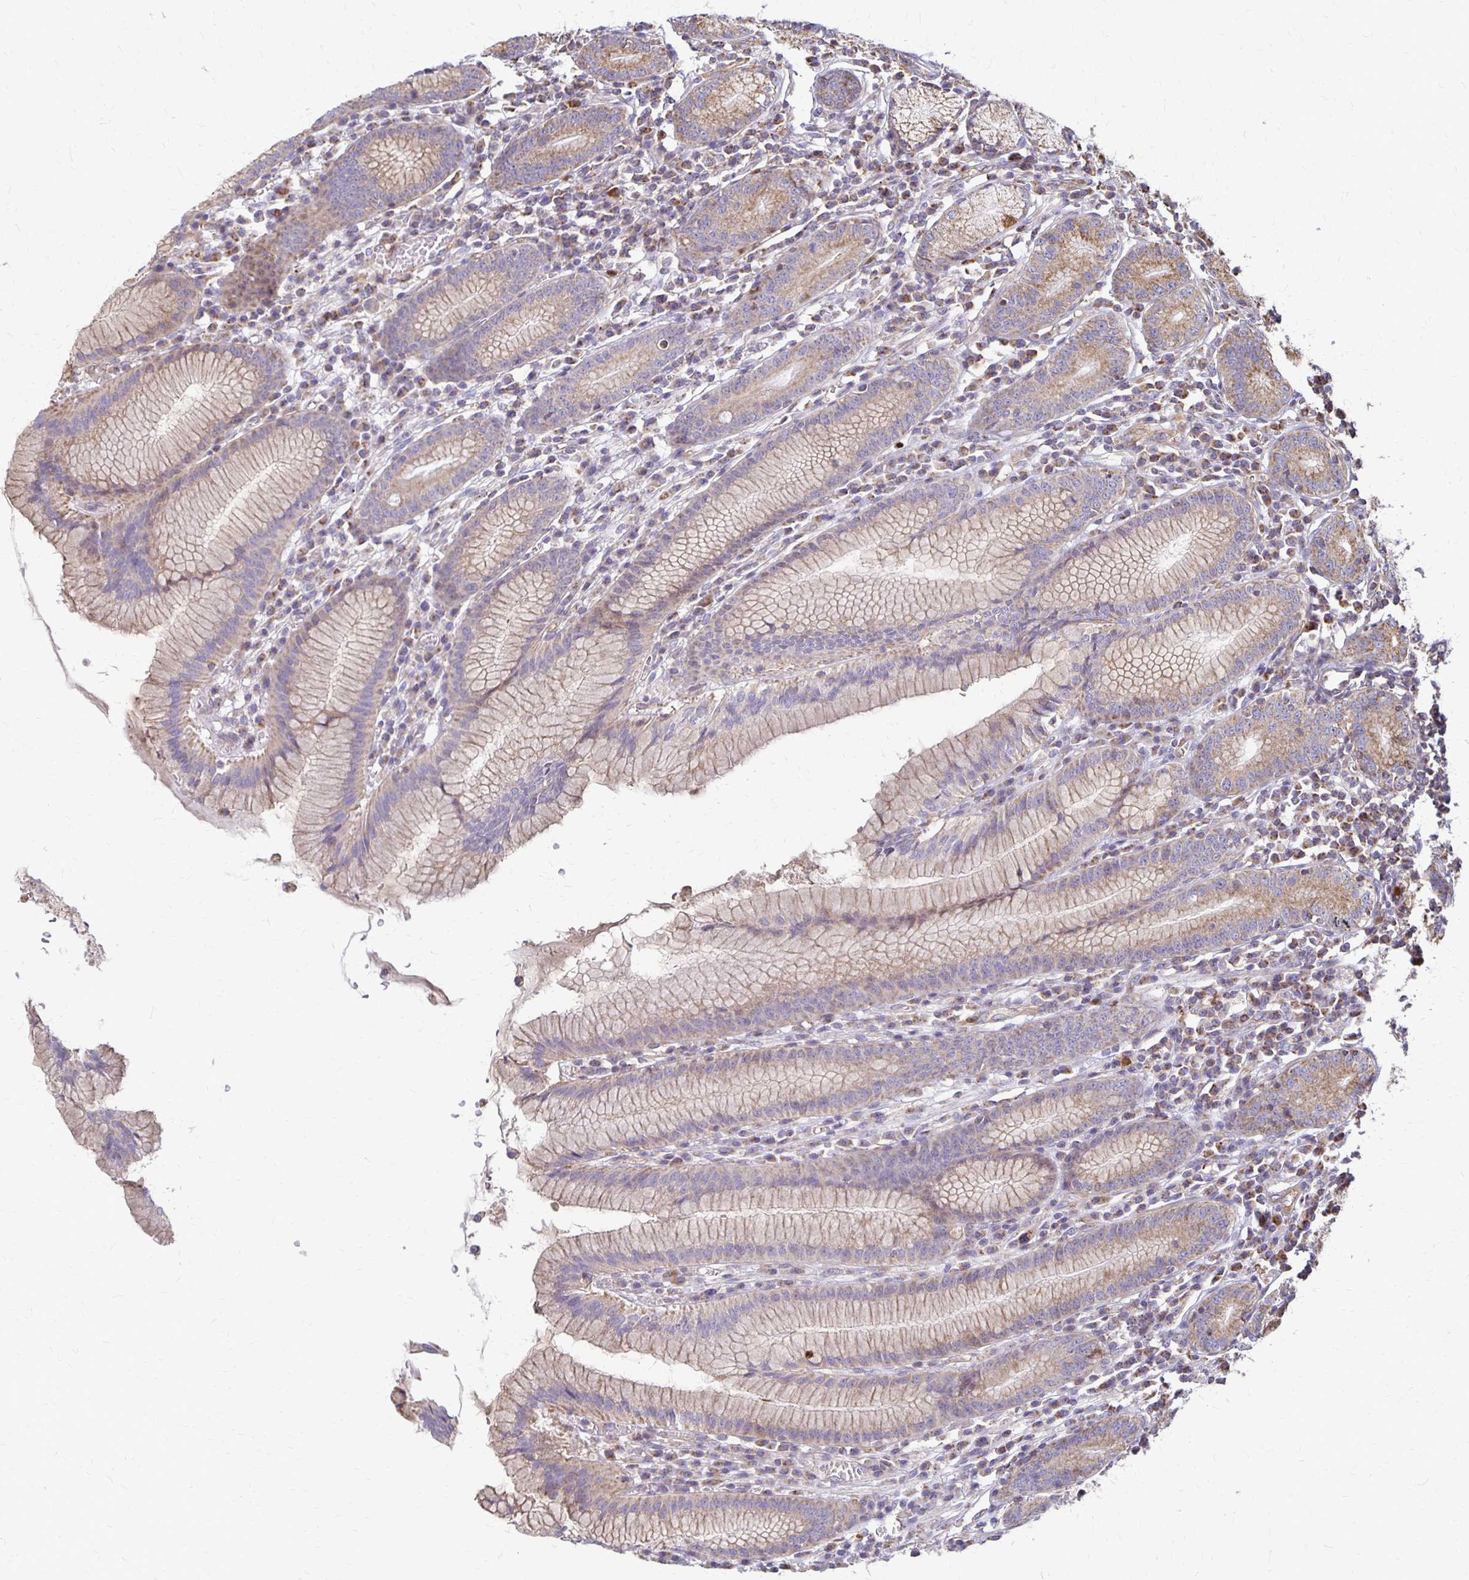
{"staining": {"intensity": "moderate", "quantity": "25%-75%", "location": "cytoplasmic/membranous"}, "tissue": "stomach", "cell_type": "Glandular cells", "image_type": "normal", "snomed": [{"axis": "morphology", "description": "Normal tissue, NOS"}, {"axis": "topography", "description": "Stomach"}], "caption": "A high-resolution image shows immunohistochemistry (IHC) staining of benign stomach, which reveals moderate cytoplasmic/membranous positivity in approximately 25%-75% of glandular cells.", "gene": "EIF4EBP2", "patient": {"sex": "male", "age": 55}}